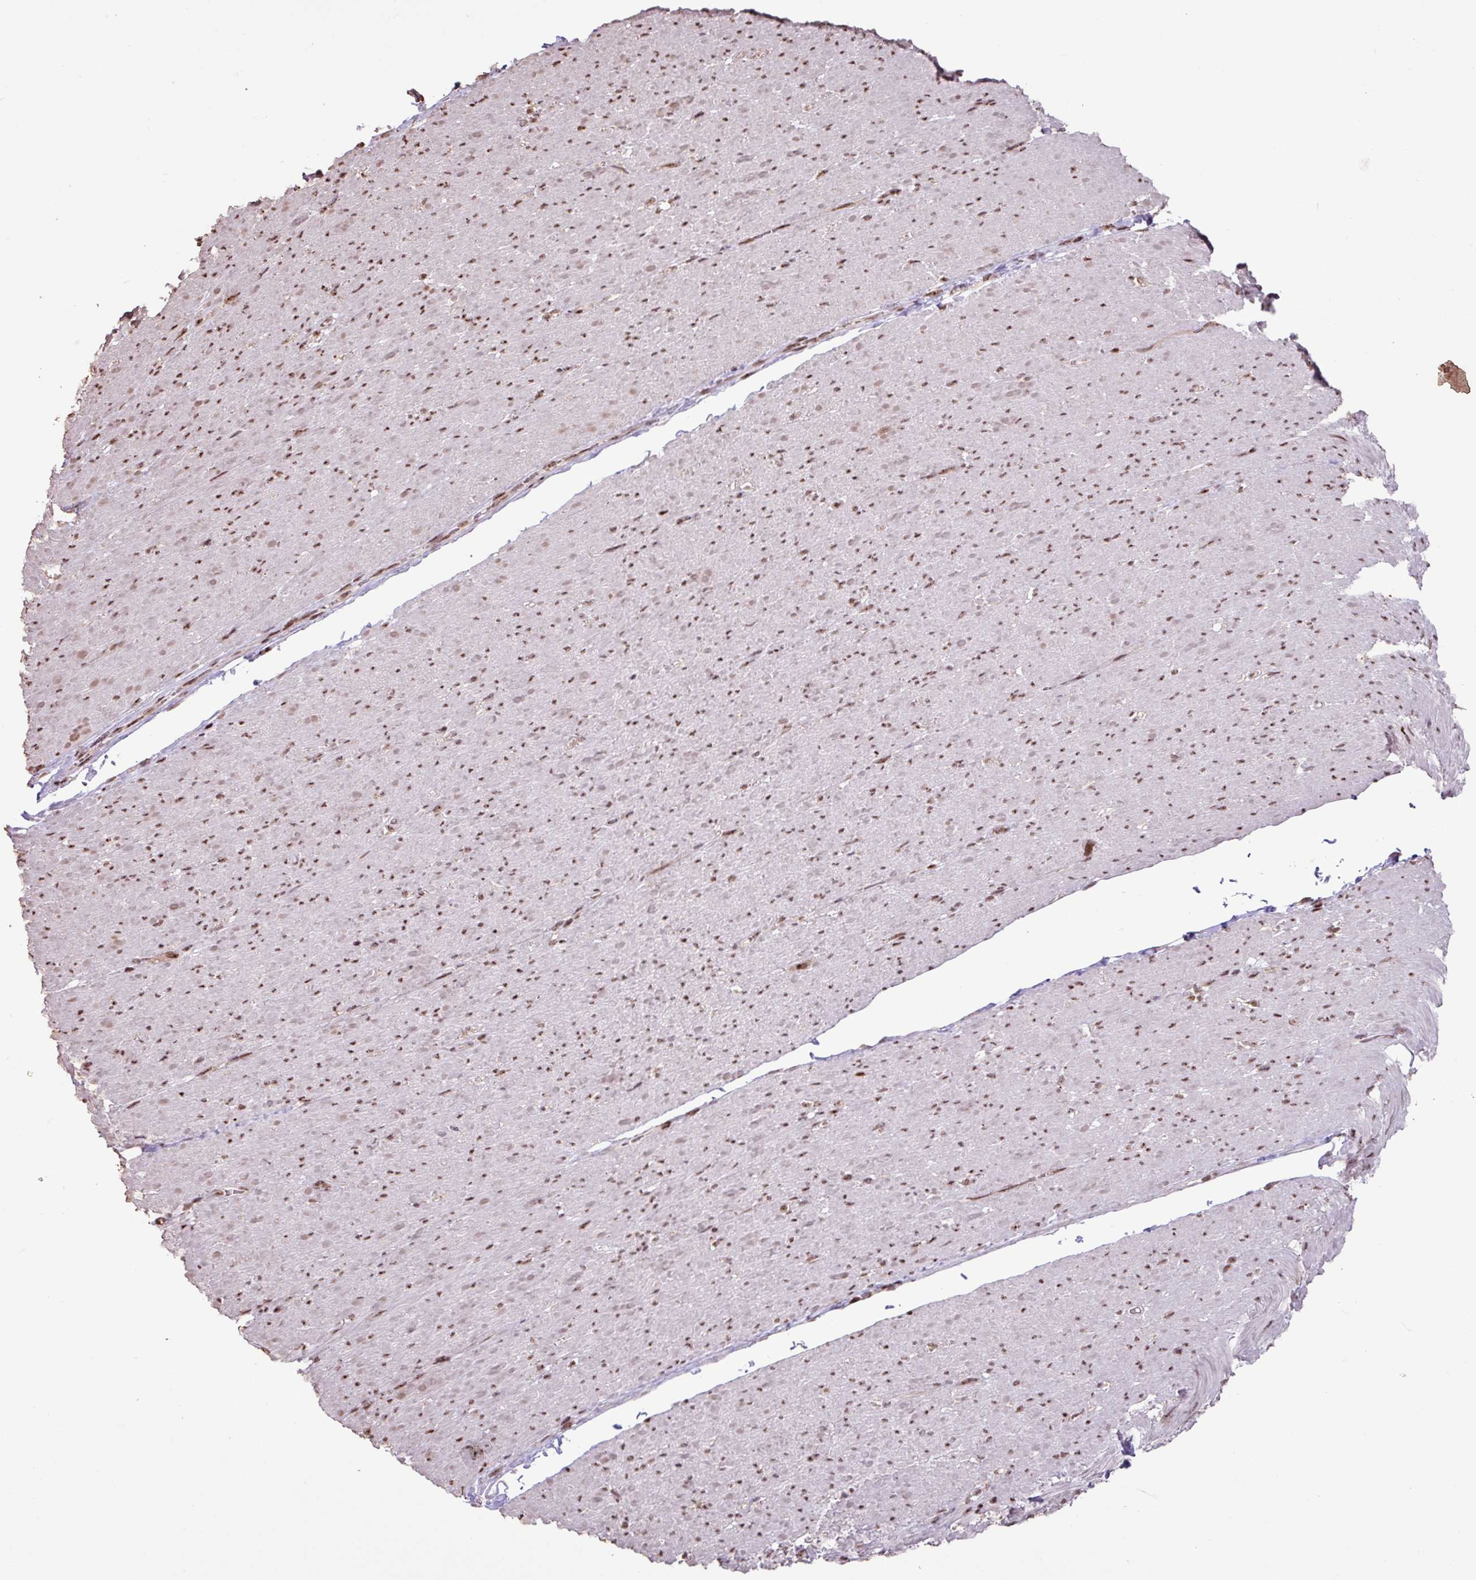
{"staining": {"intensity": "strong", "quantity": "25%-75%", "location": "nuclear"}, "tissue": "smooth muscle", "cell_type": "Smooth muscle cells", "image_type": "normal", "snomed": [{"axis": "morphology", "description": "Normal tissue, NOS"}, {"axis": "topography", "description": "Smooth muscle"}, {"axis": "topography", "description": "Rectum"}], "caption": "Immunohistochemical staining of normal human smooth muscle shows strong nuclear protein positivity in approximately 25%-75% of smooth muscle cells. (DAB (3,3'-diaminobenzidine) IHC, brown staining for protein, blue staining for nuclei).", "gene": "ZNF709", "patient": {"sex": "male", "age": 53}}